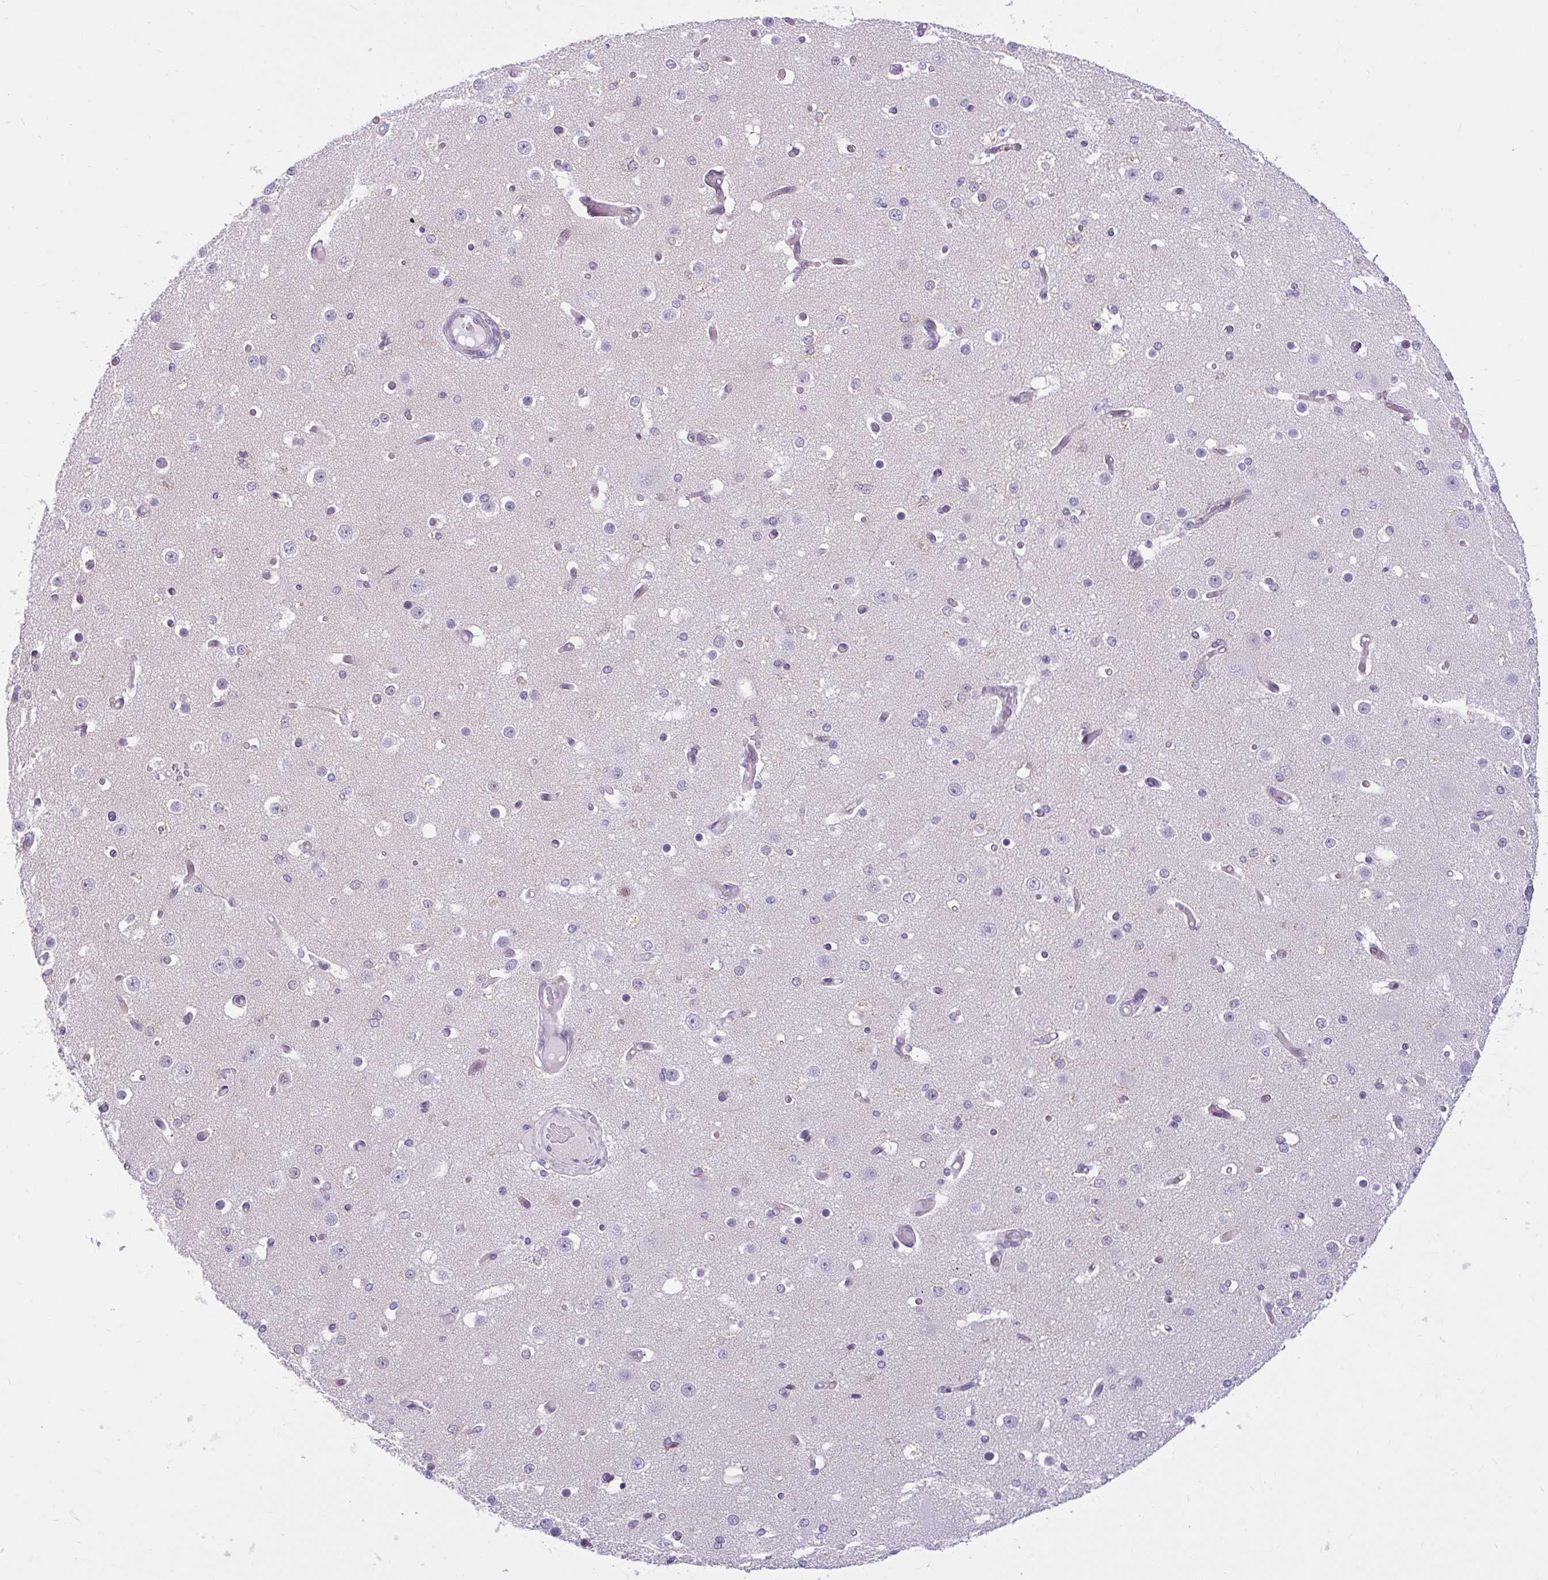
{"staining": {"intensity": "negative", "quantity": "none", "location": "none"}, "tissue": "cerebral cortex", "cell_type": "Endothelial cells", "image_type": "normal", "snomed": [{"axis": "morphology", "description": "Normal tissue, NOS"}, {"axis": "morphology", "description": "Inflammation, NOS"}, {"axis": "topography", "description": "Cerebral cortex"}], "caption": "DAB immunohistochemical staining of unremarkable cerebral cortex reveals no significant expression in endothelial cells. Brightfield microscopy of immunohistochemistry (IHC) stained with DAB (3,3'-diaminobenzidine) (brown) and hematoxylin (blue), captured at high magnification.", "gene": "FAM153A", "patient": {"sex": "male", "age": 6}}